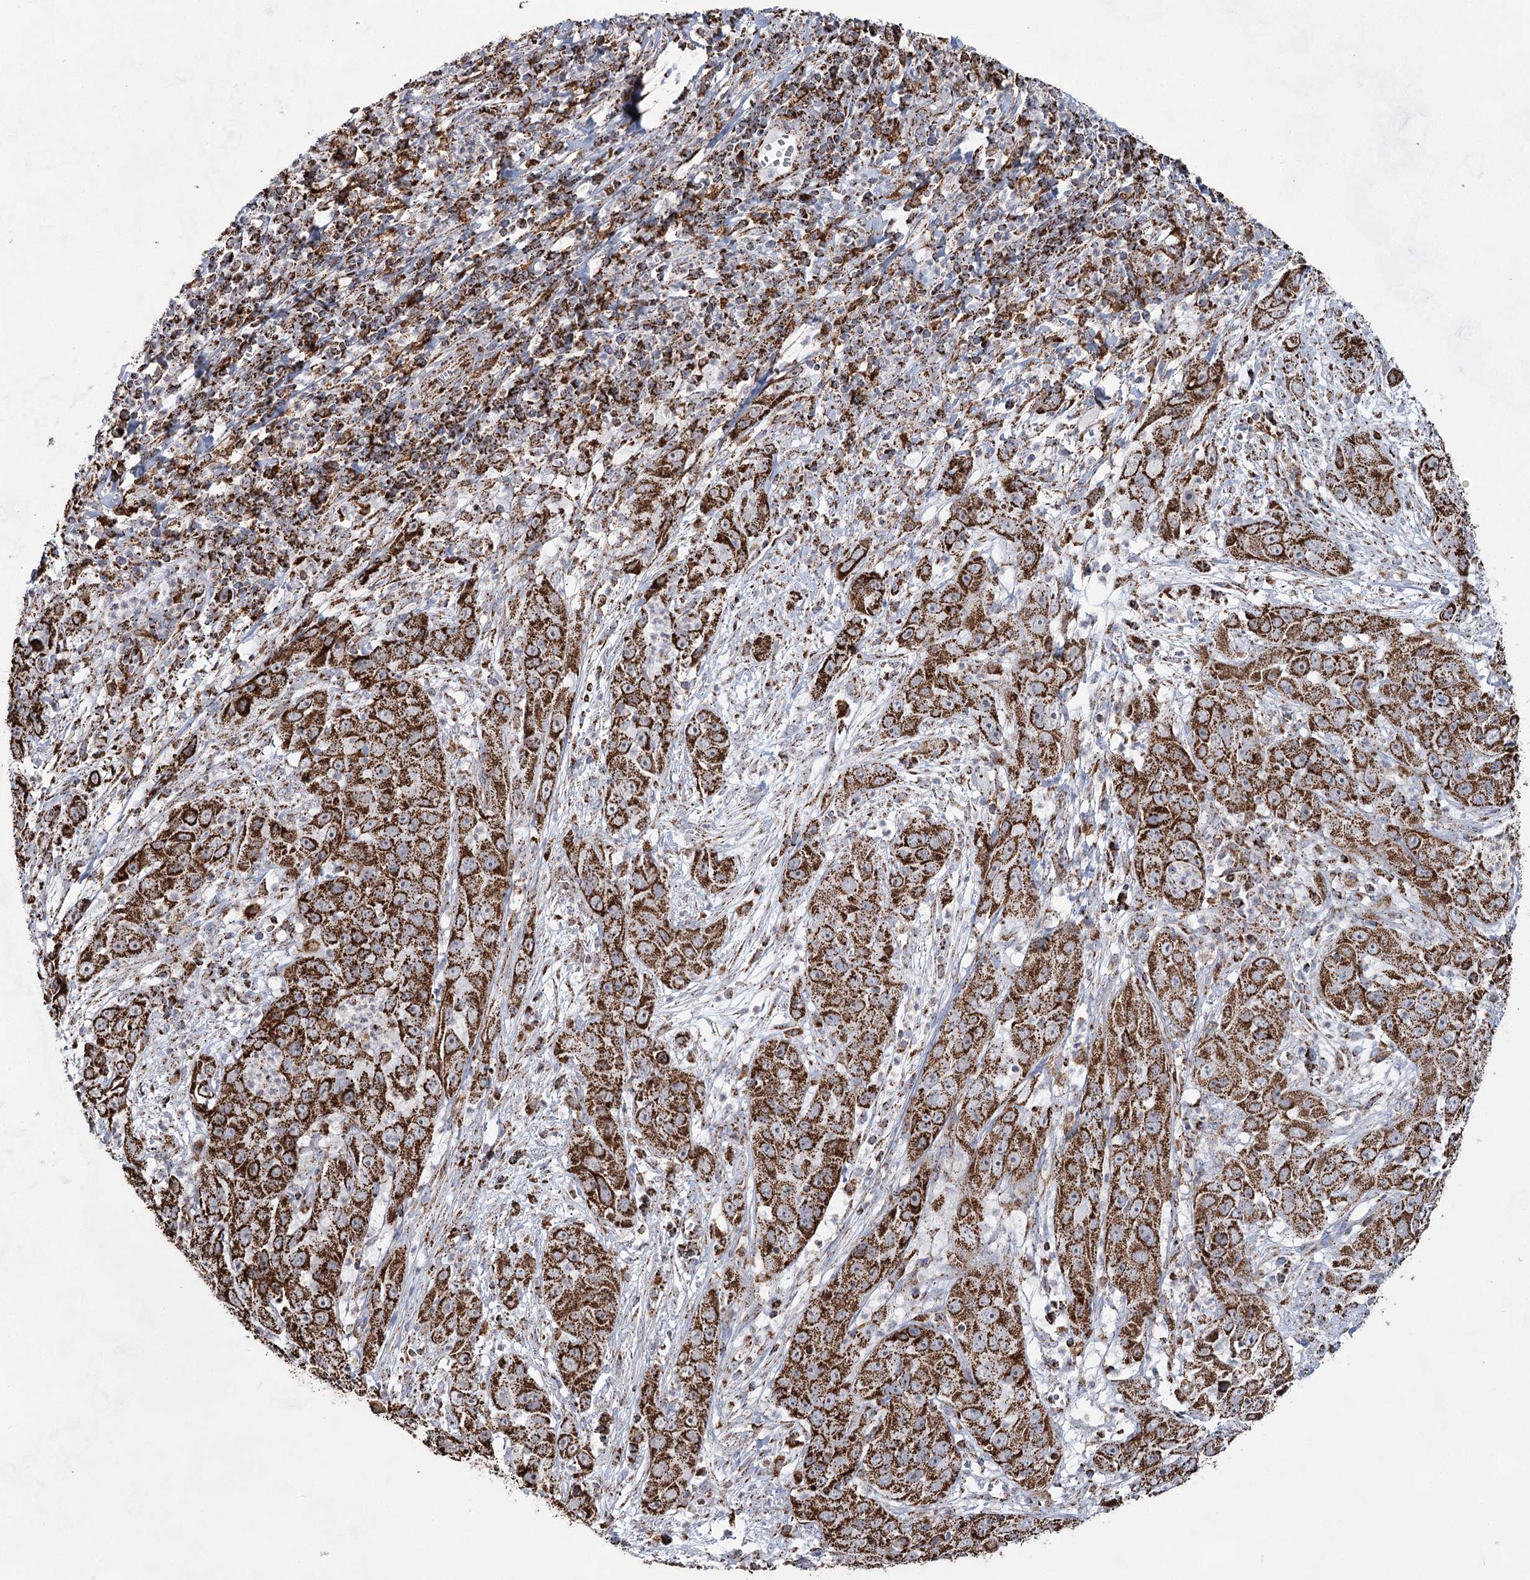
{"staining": {"intensity": "moderate", "quantity": ">75%", "location": "cytoplasmic/membranous"}, "tissue": "cervical cancer", "cell_type": "Tumor cells", "image_type": "cancer", "snomed": [{"axis": "morphology", "description": "Squamous cell carcinoma, NOS"}, {"axis": "topography", "description": "Cervix"}], "caption": "A brown stain shows moderate cytoplasmic/membranous staining of a protein in human cervical squamous cell carcinoma tumor cells. The protein of interest is stained brown, and the nuclei are stained in blue (DAB IHC with brightfield microscopy, high magnification).", "gene": "CWF19L1", "patient": {"sex": "female", "age": 32}}